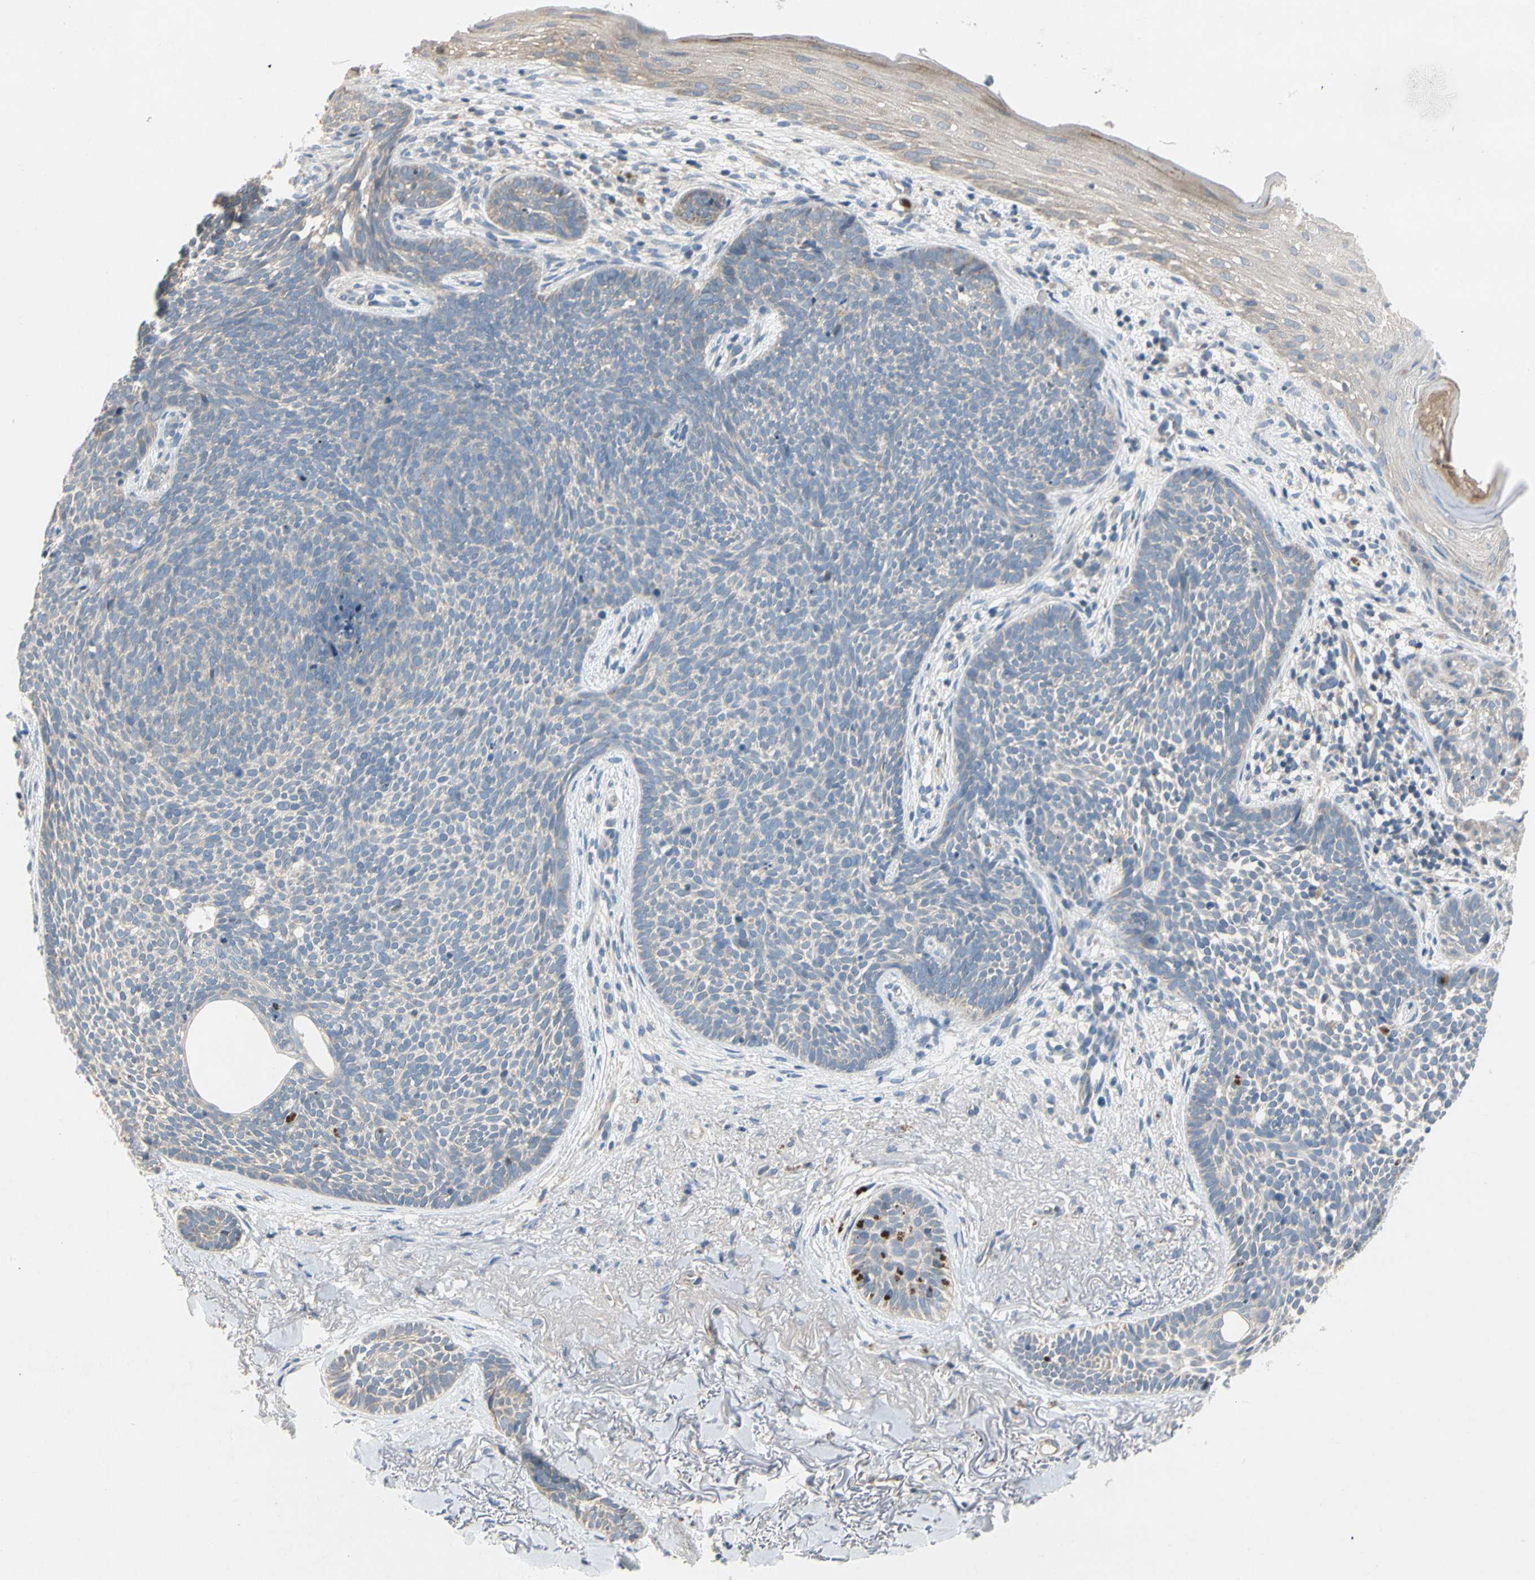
{"staining": {"intensity": "weak", "quantity": ">75%", "location": "cytoplasmic/membranous"}, "tissue": "skin cancer", "cell_type": "Tumor cells", "image_type": "cancer", "snomed": [{"axis": "morphology", "description": "Basal cell carcinoma"}, {"axis": "topography", "description": "Skin"}], "caption": "Immunohistochemical staining of skin cancer (basal cell carcinoma) displays weak cytoplasmic/membranous protein staining in about >75% of tumor cells.", "gene": "KLHDC8B", "patient": {"sex": "female", "age": 70}}